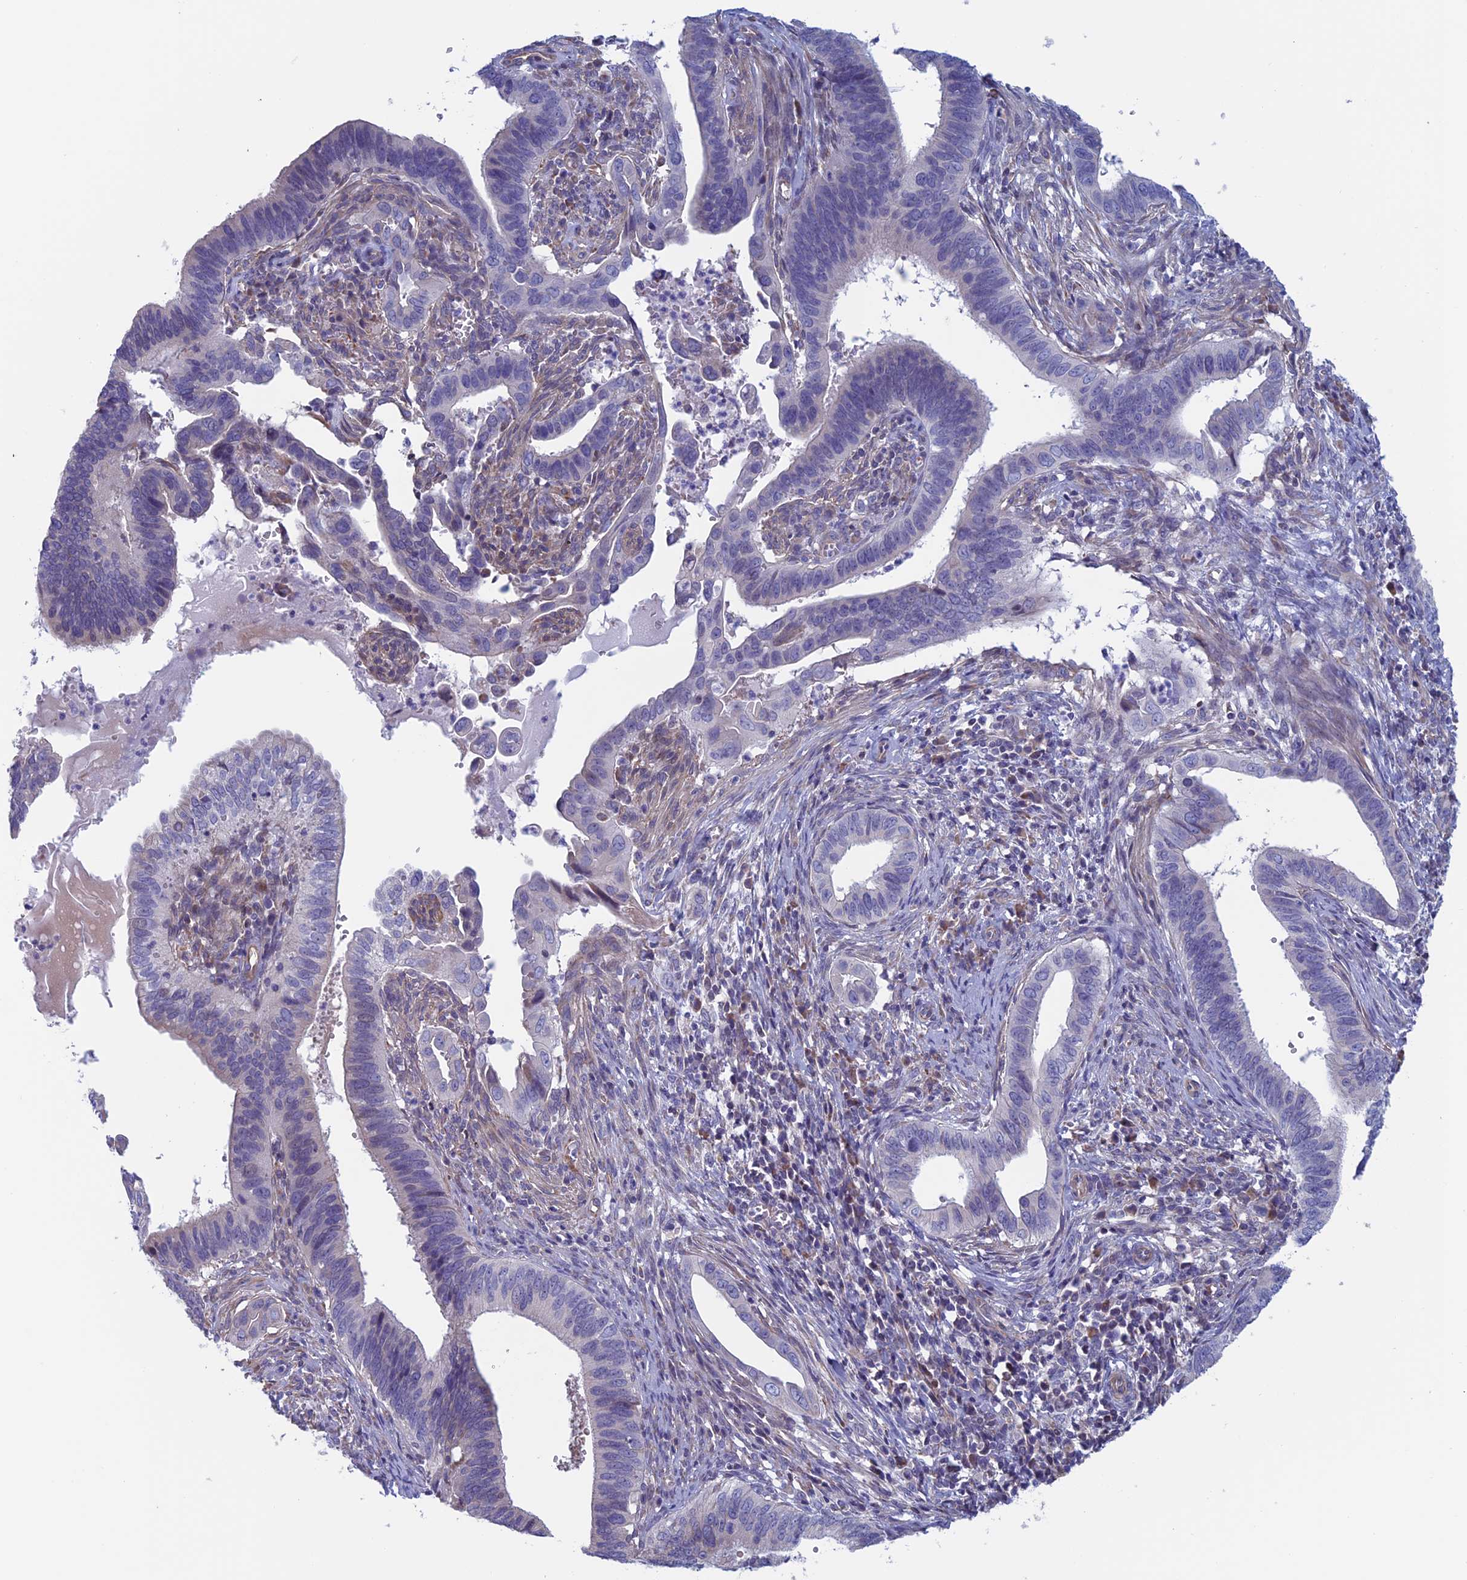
{"staining": {"intensity": "negative", "quantity": "none", "location": "none"}, "tissue": "cervical cancer", "cell_type": "Tumor cells", "image_type": "cancer", "snomed": [{"axis": "morphology", "description": "Adenocarcinoma, NOS"}, {"axis": "topography", "description": "Cervix"}], "caption": "The IHC micrograph has no significant expression in tumor cells of adenocarcinoma (cervical) tissue.", "gene": "BCL2L10", "patient": {"sex": "female", "age": 42}}